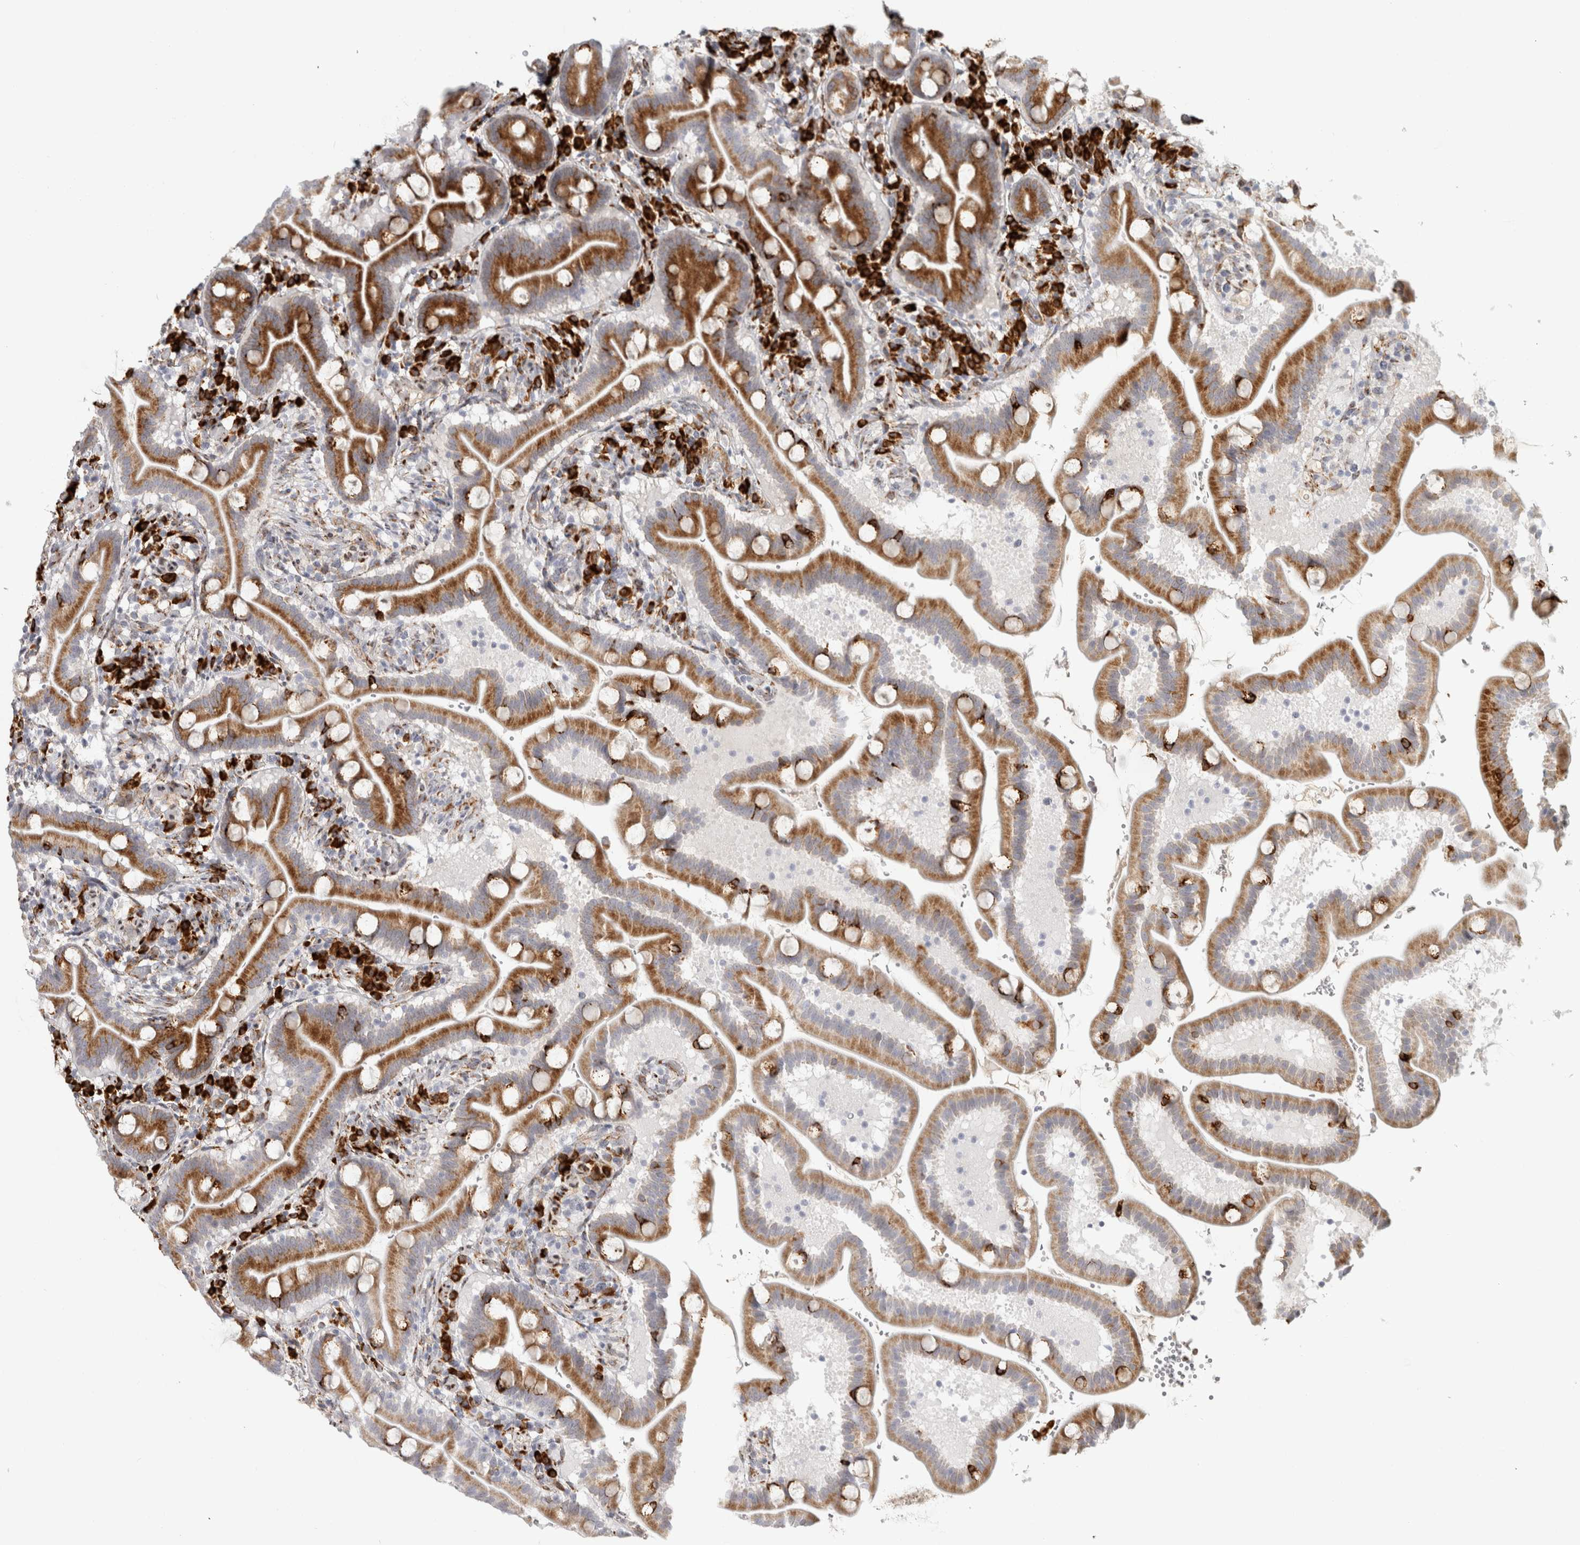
{"staining": {"intensity": "strong", "quantity": ">75%", "location": "cytoplasmic/membranous"}, "tissue": "duodenum", "cell_type": "Glandular cells", "image_type": "normal", "snomed": [{"axis": "morphology", "description": "Normal tissue, NOS"}, {"axis": "topography", "description": "Duodenum"}], "caption": "An IHC image of normal tissue is shown. Protein staining in brown shows strong cytoplasmic/membranous positivity in duodenum within glandular cells. (Stains: DAB in brown, nuclei in blue, Microscopy: brightfield microscopy at high magnification).", "gene": "OSTN", "patient": {"sex": "male", "age": 54}}